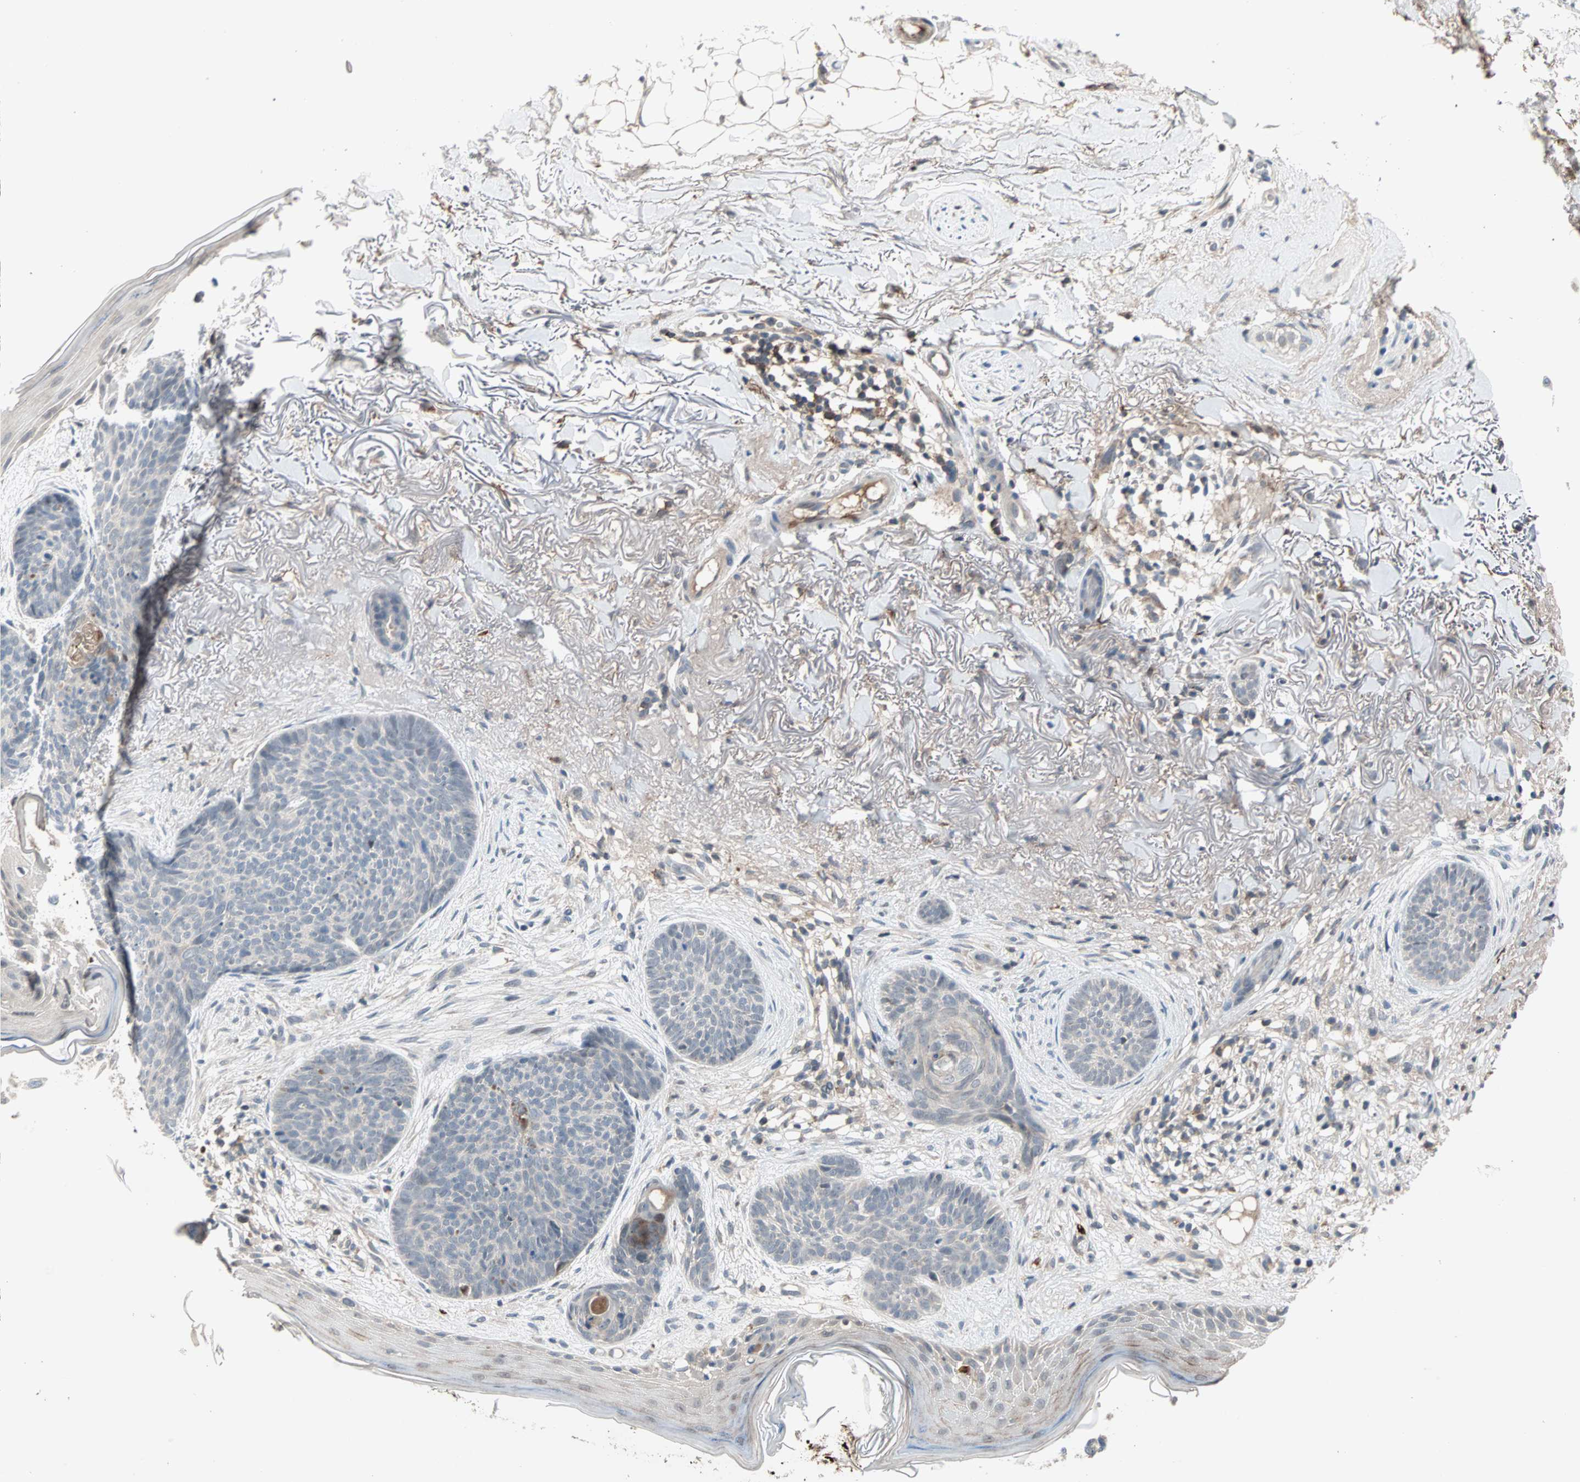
{"staining": {"intensity": "negative", "quantity": "none", "location": "none"}, "tissue": "skin cancer", "cell_type": "Tumor cells", "image_type": "cancer", "snomed": [{"axis": "morphology", "description": "Normal tissue, NOS"}, {"axis": "morphology", "description": "Basal cell carcinoma"}, {"axis": "topography", "description": "Skin"}], "caption": "Tumor cells are negative for brown protein staining in skin cancer (basal cell carcinoma).", "gene": "PROS1", "patient": {"sex": "female", "age": 70}}